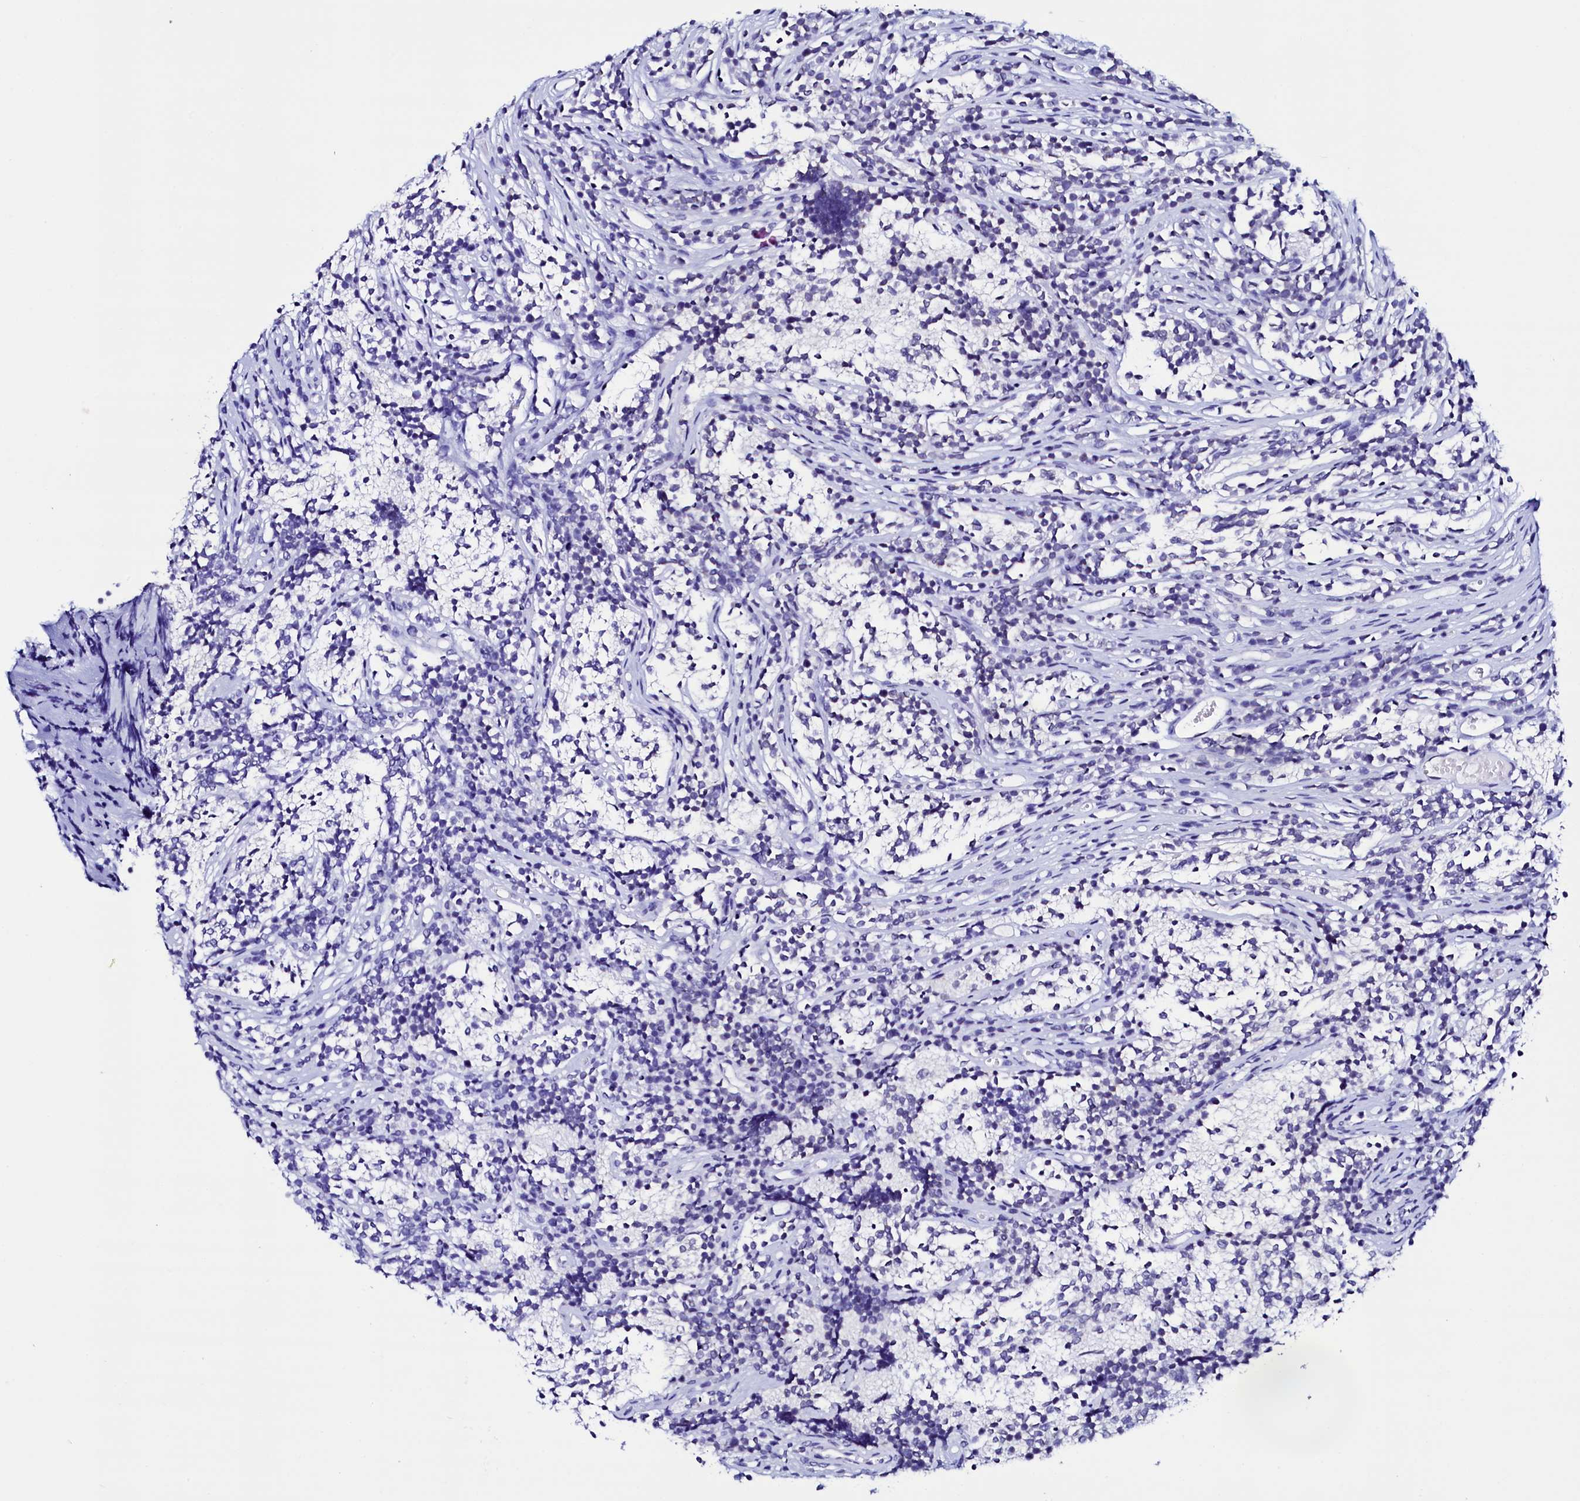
{"staining": {"intensity": "negative", "quantity": "none", "location": "none"}, "tissue": "glioma", "cell_type": "Tumor cells", "image_type": "cancer", "snomed": [{"axis": "morphology", "description": "Glioma, malignant, Low grade"}, {"axis": "topography", "description": "Brain"}], "caption": "Image shows no protein positivity in tumor cells of glioma tissue.", "gene": "HAND1", "patient": {"sex": "female", "age": 1}}